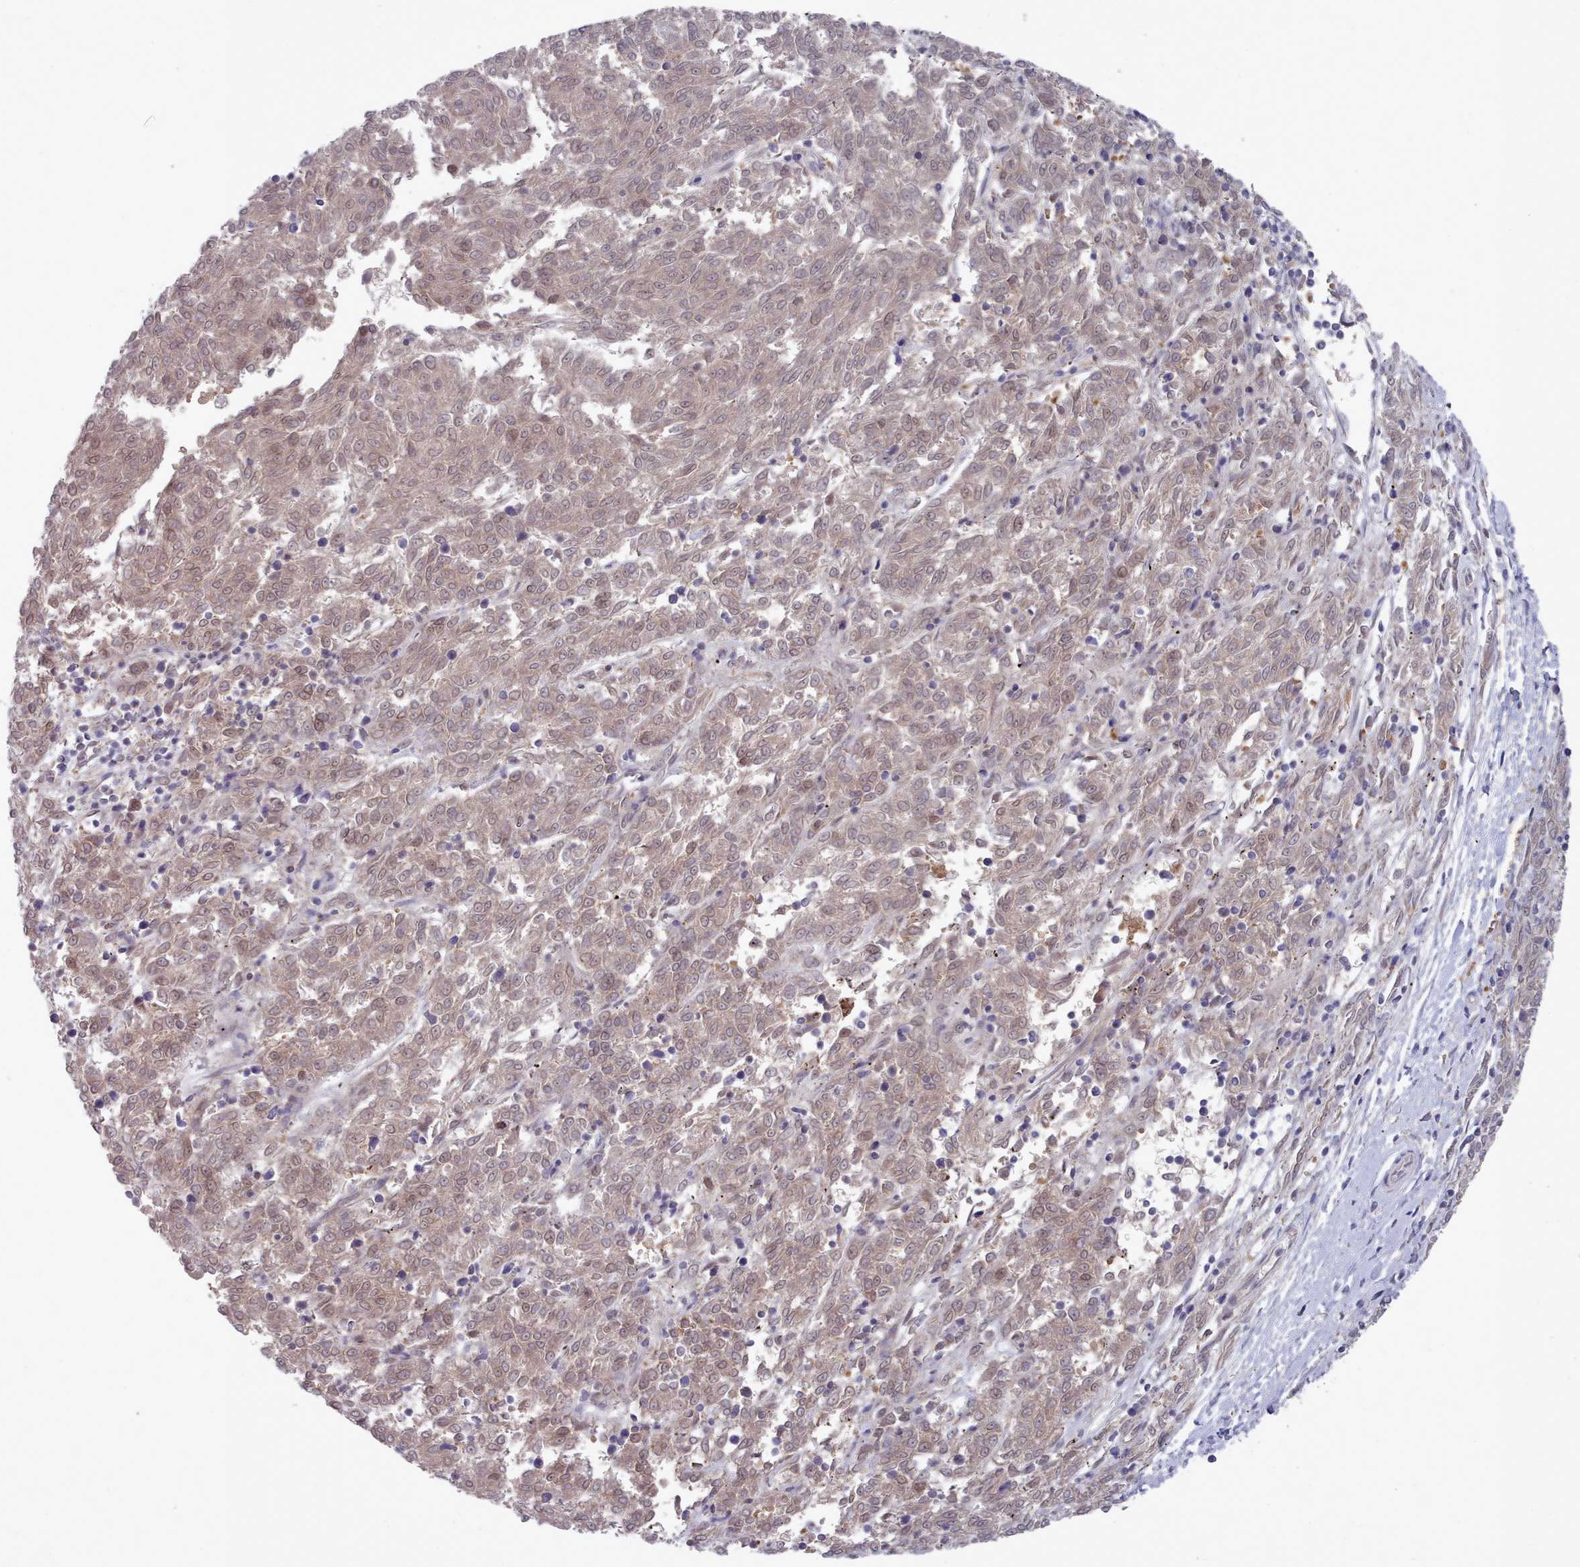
{"staining": {"intensity": "weak", "quantity": ">75%", "location": "cytoplasmic/membranous,nuclear"}, "tissue": "melanoma", "cell_type": "Tumor cells", "image_type": "cancer", "snomed": [{"axis": "morphology", "description": "Malignant melanoma, NOS"}, {"axis": "topography", "description": "Skin"}], "caption": "A photomicrograph showing weak cytoplasmic/membranous and nuclear positivity in approximately >75% of tumor cells in melanoma, as visualized by brown immunohistochemical staining.", "gene": "GINS1", "patient": {"sex": "female", "age": 72}}